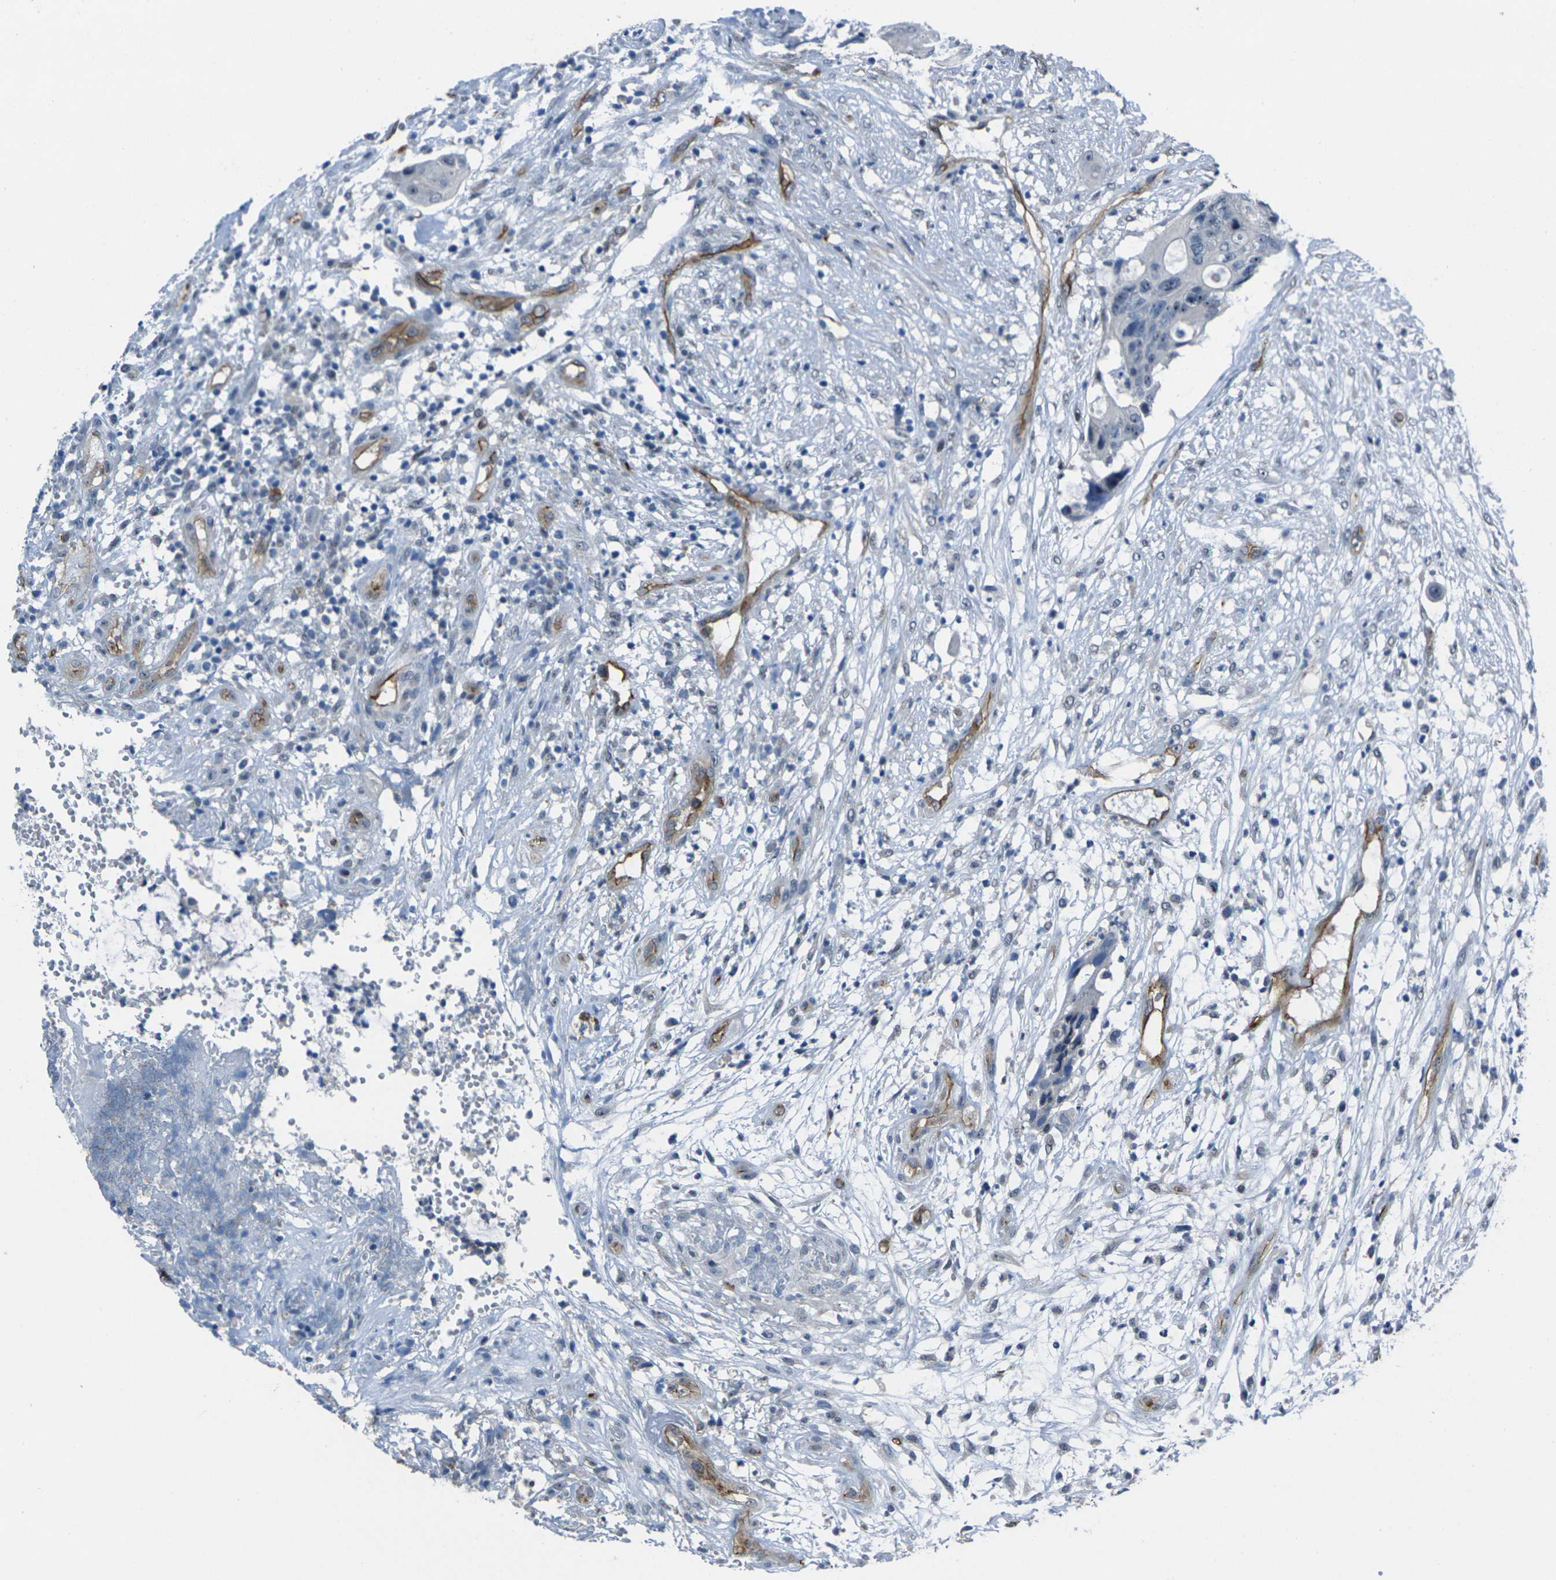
{"staining": {"intensity": "negative", "quantity": "none", "location": "none"}, "tissue": "colorectal cancer", "cell_type": "Tumor cells", "image_type": "cancer", "snomed": [{"axis": "morphology", "description": "Adenocarcinoma, NOS"}, {"axis": "topography", "description": "Colon"}], "caption": "IHC photomicrograph of neoplastic tissue: colorectal cancer (adenocarcinoma) stained with DAB (3,3'-diaminobenzidine) shows no significant protein positivity in tumor cells. (DAB immunohistochemistry (IHC) with hematoxylin counter stain).", "gene": "HSPA12B", "patient": {"sex": "female", "age": 57}}